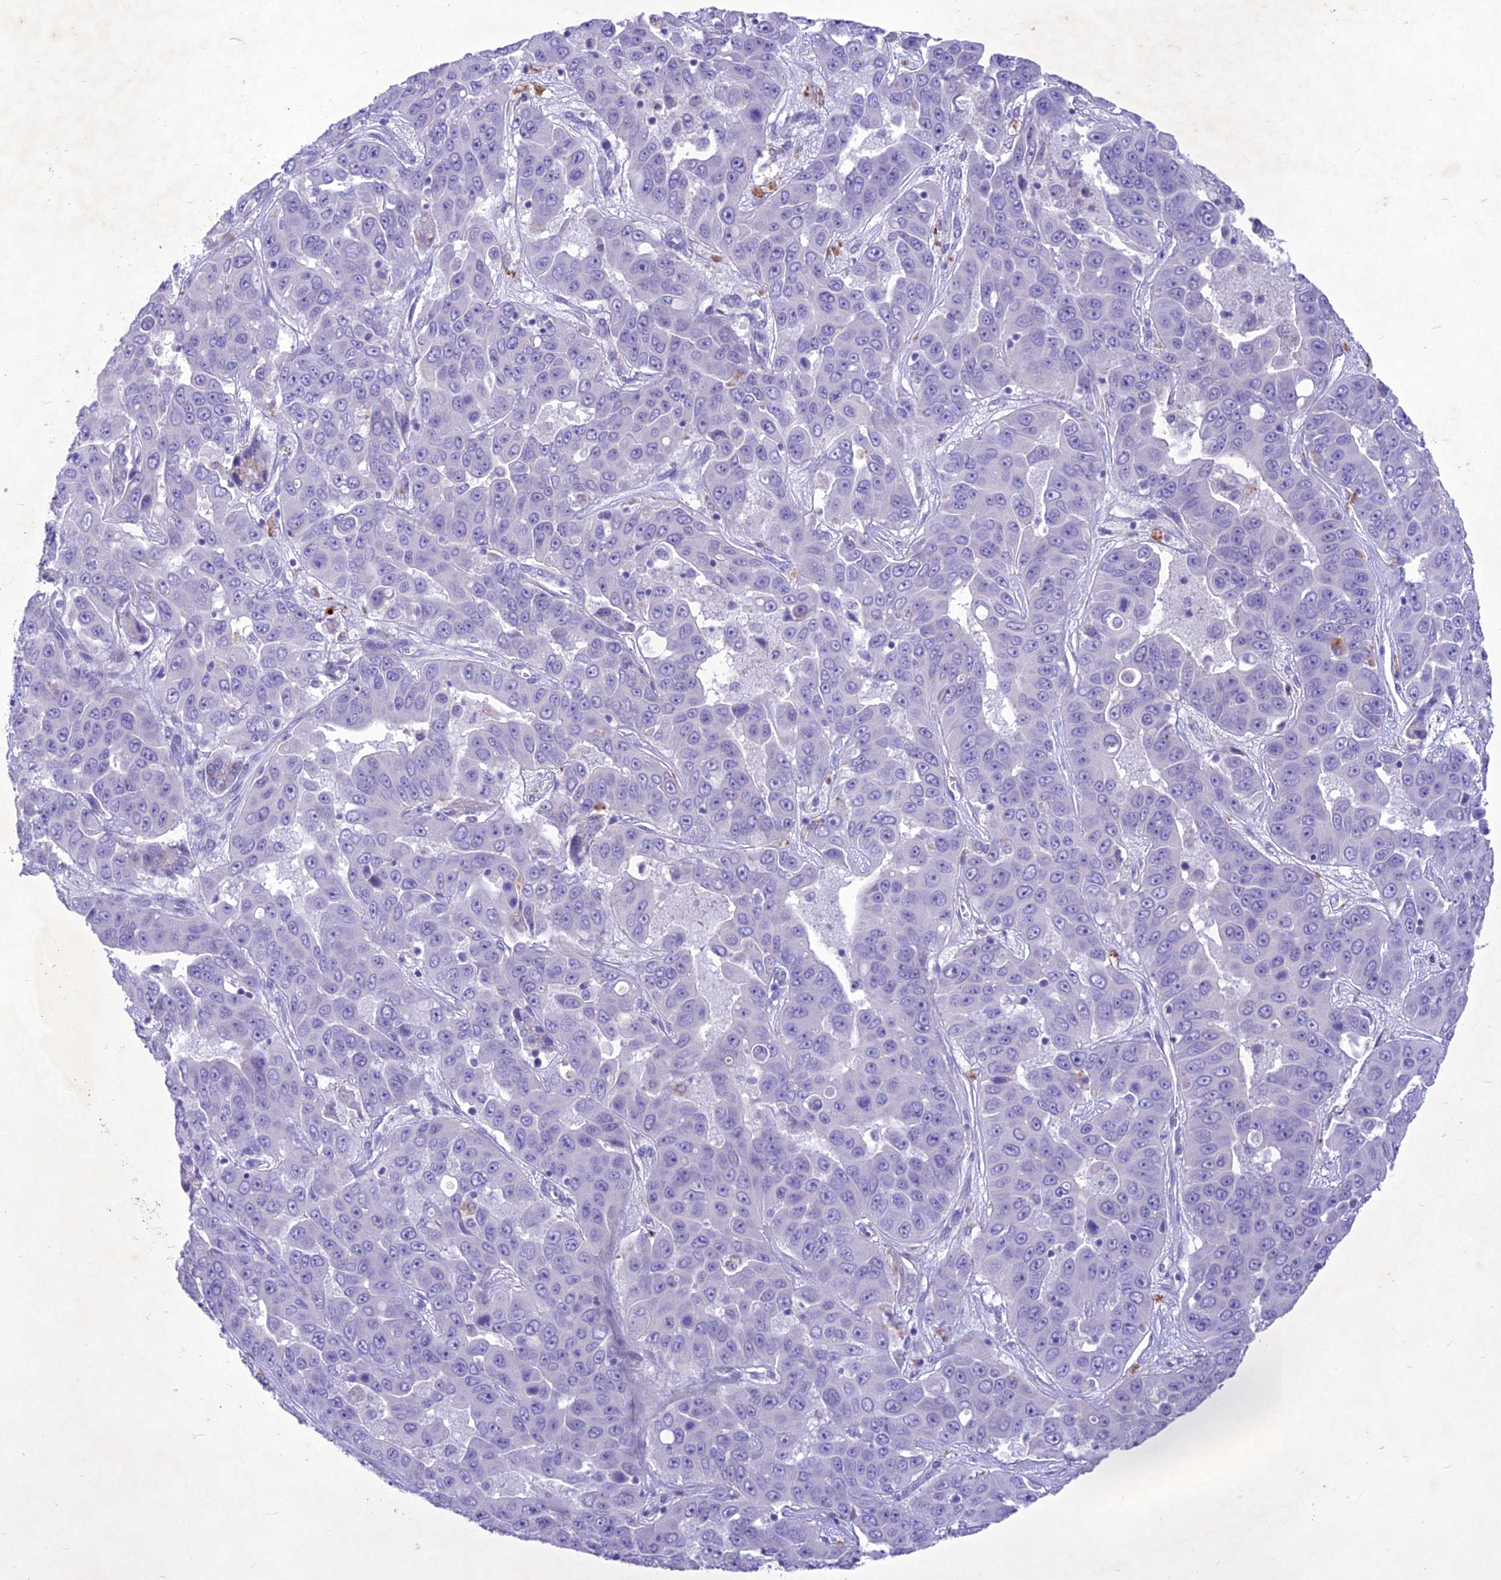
{"staining": {"intensity": "negative", "quantity": "none", "location": "none"}, "tissue": "liver cancer", "cell_type": "Tumor cells", "image_type": "cancer", "snomed": [{"axis": "morphology", "description": "Cholangiocarcinoma"}, {"axis": "topography", "description": "Liver"}], "caption": "DAB (3,3'-diaminobenzidine) immunohistochemical staining of liver cholangiocarcinoma reveals no significant positivity in tumor cells. The staining was performed using DAB (3,3'-diaminobenzidine) to visualize the protein expression in brown, while the nuclei were stained in blue with hematoxylin (Magnification: 20x).", "gene": "IFT172", "patient": {"sex": "female", "age": 52}}